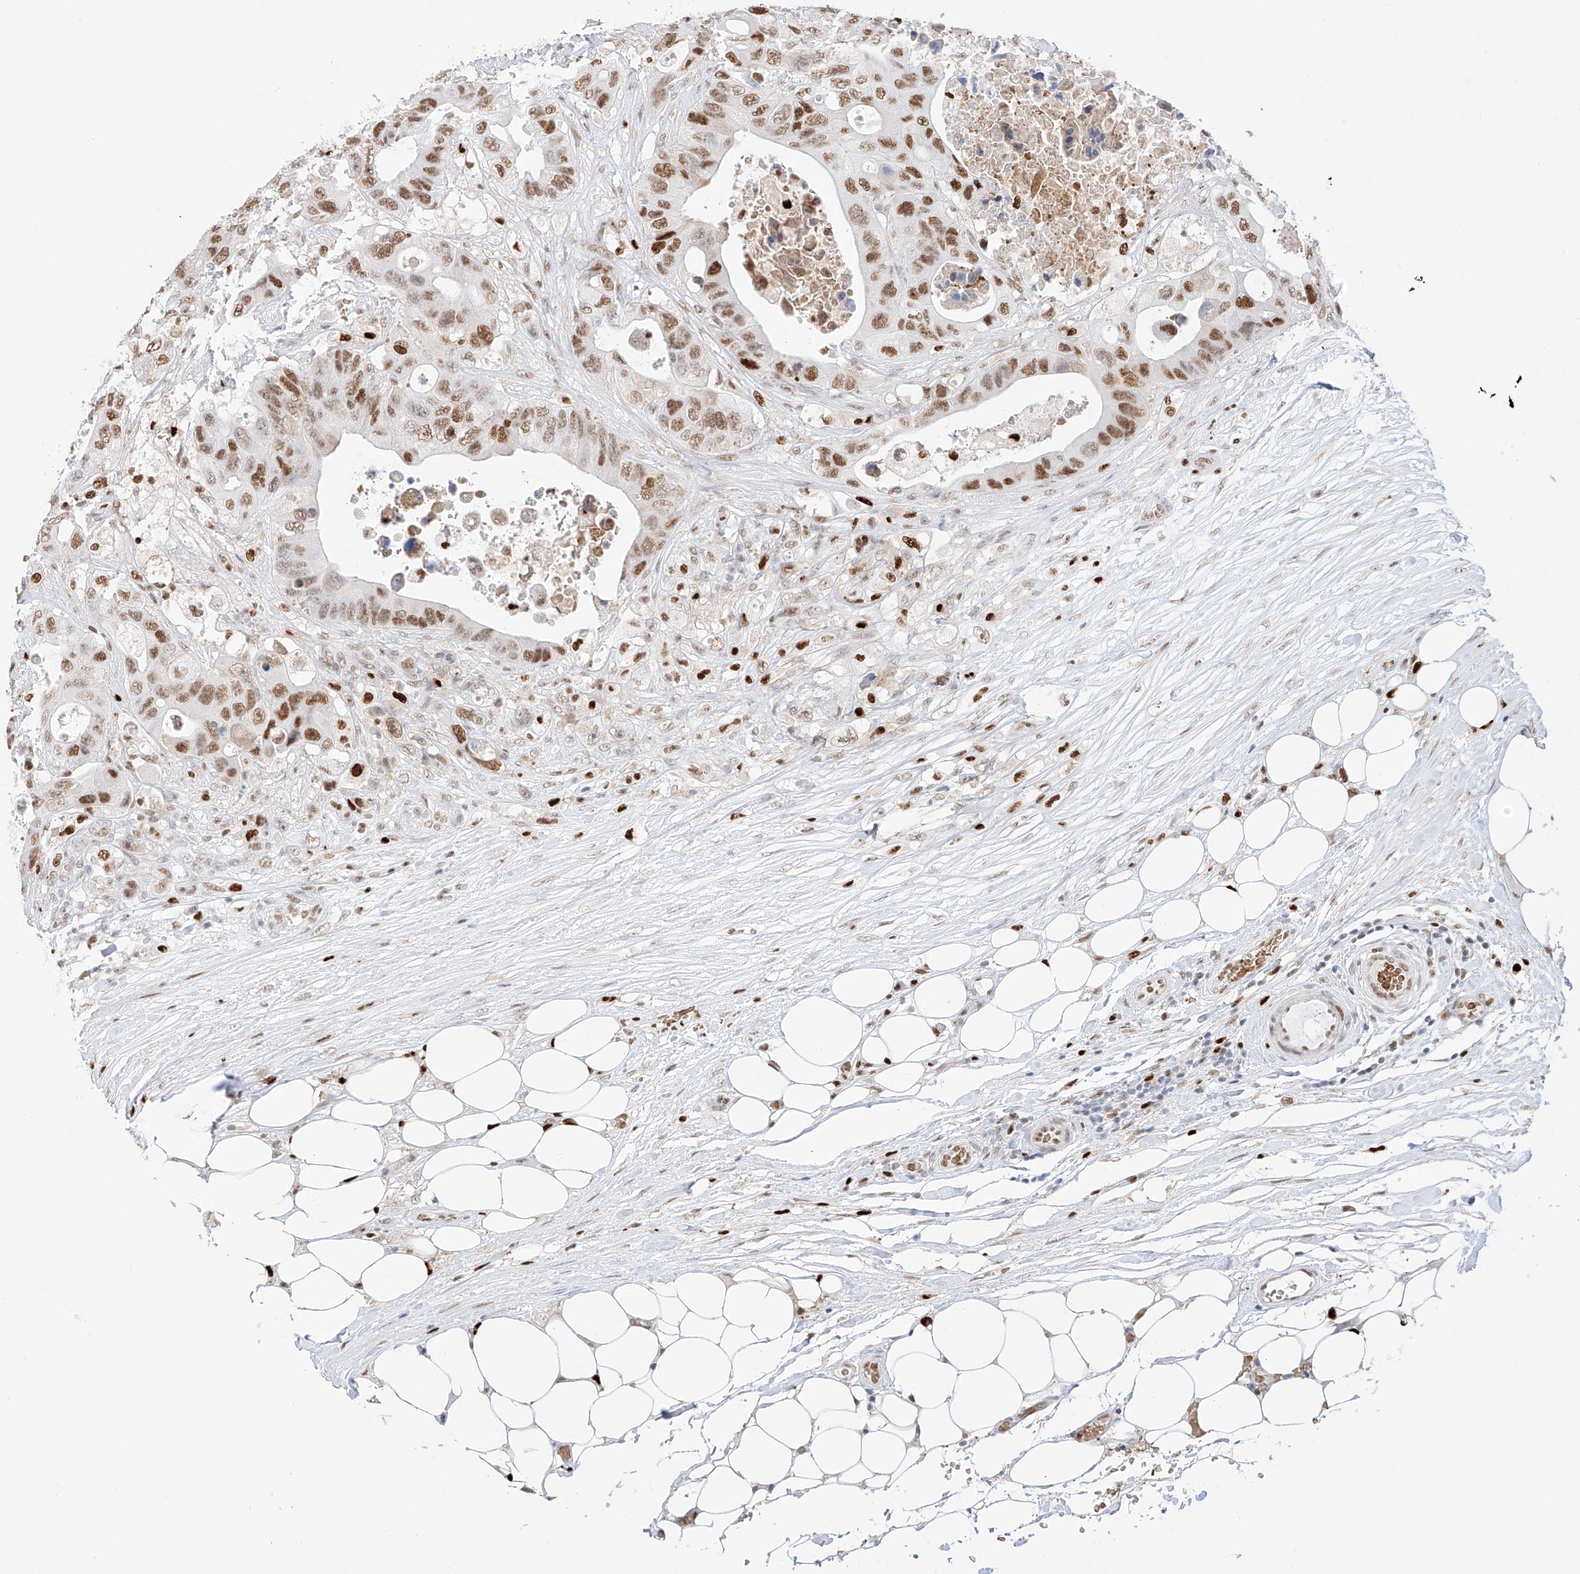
{"staining": {"intensity": "moderate", "quantity": ">75%", "location": "nuclear"}, "tissue": "colorectal cancer", "cell_type": "Tumor cells", "image_type": "cancer", "snomed": [{"axis": "morphology", "description": "Adenocarcinoma, NOS"}, {"axis": "topography", "description": "Colon"}], "caption": "A high-resolution image shows IHC staining of adenocarcinoma (colorectal), which demonstrates moderate nuclear expression in approximately >75% of tumor cells.", "gene": "APIP", "patient": {"sex": "female", "age": 46}}